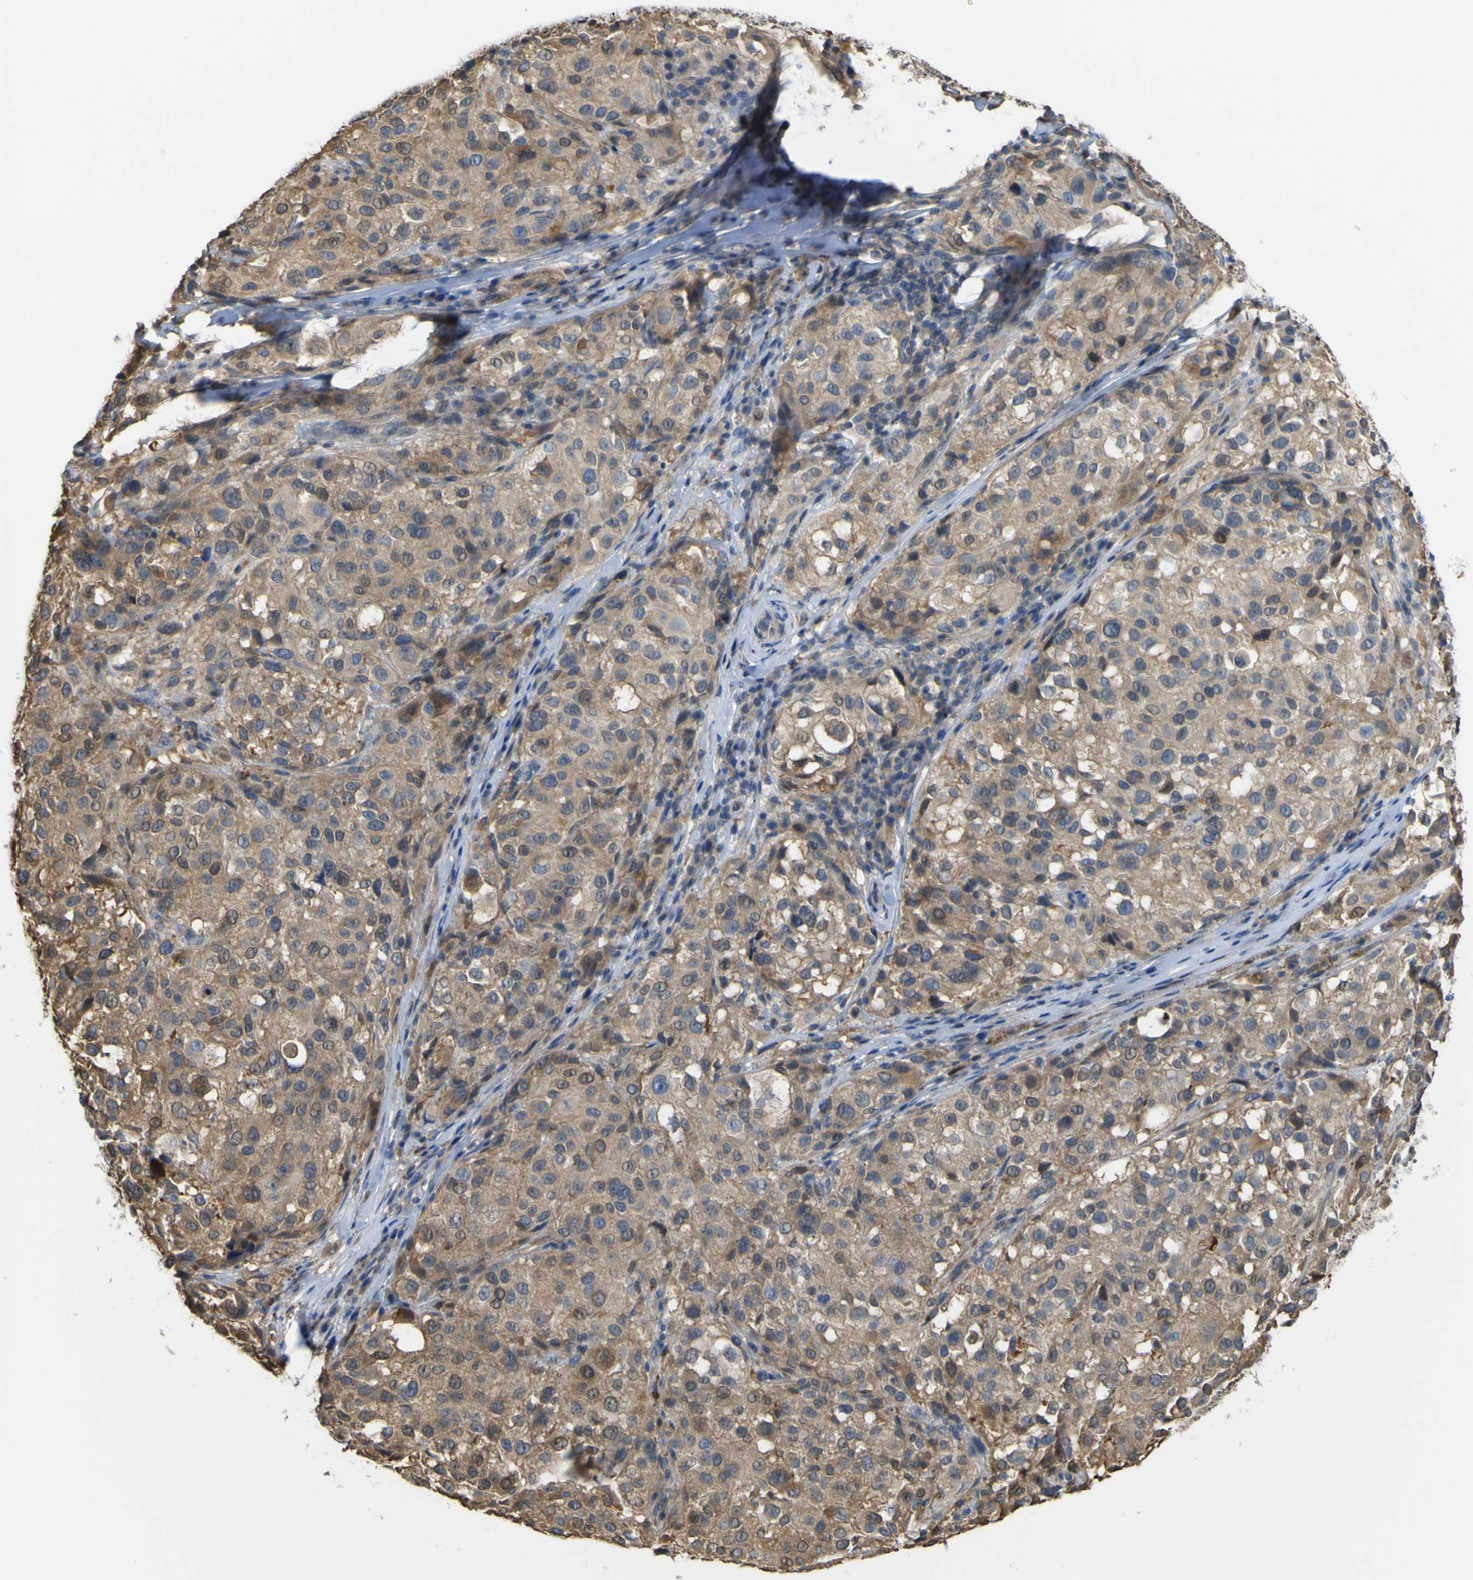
{"staining": {"intensity": "moderate", "quantity": ">75%", "location": "cytoplasmic/membranous,nuclear"}, "tissue": "melanoma", "cell_type": "Tumor cells", "image_type": "cancer", "snomed": [{"axis": "morphology", "description": "Necrosis, NOS"}, {"axis": "morphology", "description": "Malignant melanoma, NOS"}, {"axis": "topography", "description": "Skin"}], "caption": "Malignant melanoma tissue exhibits moderate cytoplasmic/membranous and nuclear positivity in about >75% of tumor cells (brown staining indicates protein expression, while blue staining denotes nuclei).", "gene": "ABHD3", "patient": {"sex": "female", "age": 87}}